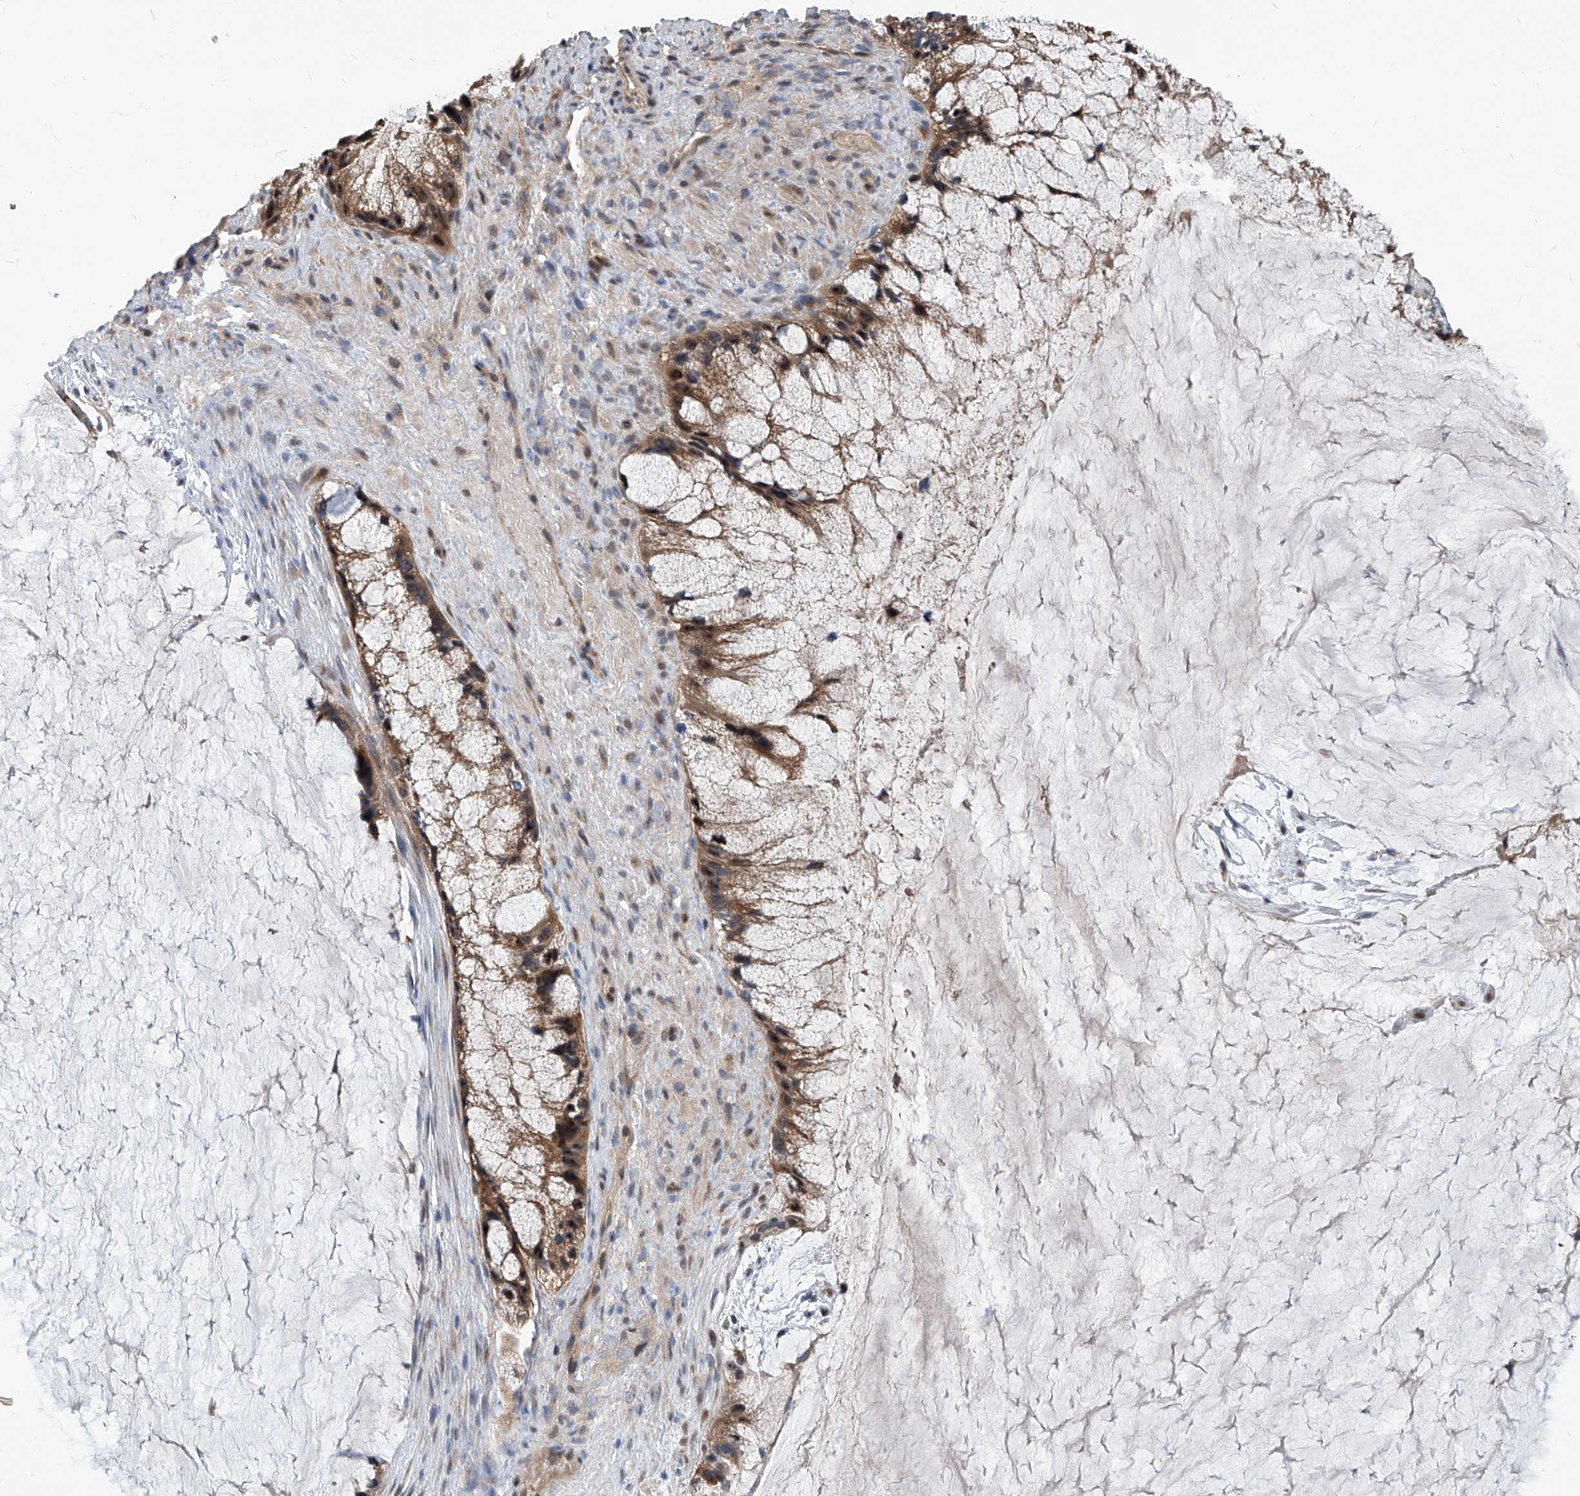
{"staining": {"intensity": "weak", "quantity": ">75%", "location": "cytoplasmic/membranous"}, "tissue": "ovarian cancer", "cell_type": "Tumor cells", "image_type": "cancer", "snomed": [{"axis": "morphology", "description": "Cystadenocarcinoma, mucinous, NOS"}, {"axis": "topography", "description": "Ovary"}], "caption": "This image displays IHC staining of human ovarian mucinous cystadenocarcinoma, with low weak cytoplasmic/membranous staining in about >75% of tumor cells.", "gene": "PSMB1", "patient": {"sex": "female", "age": 37}}